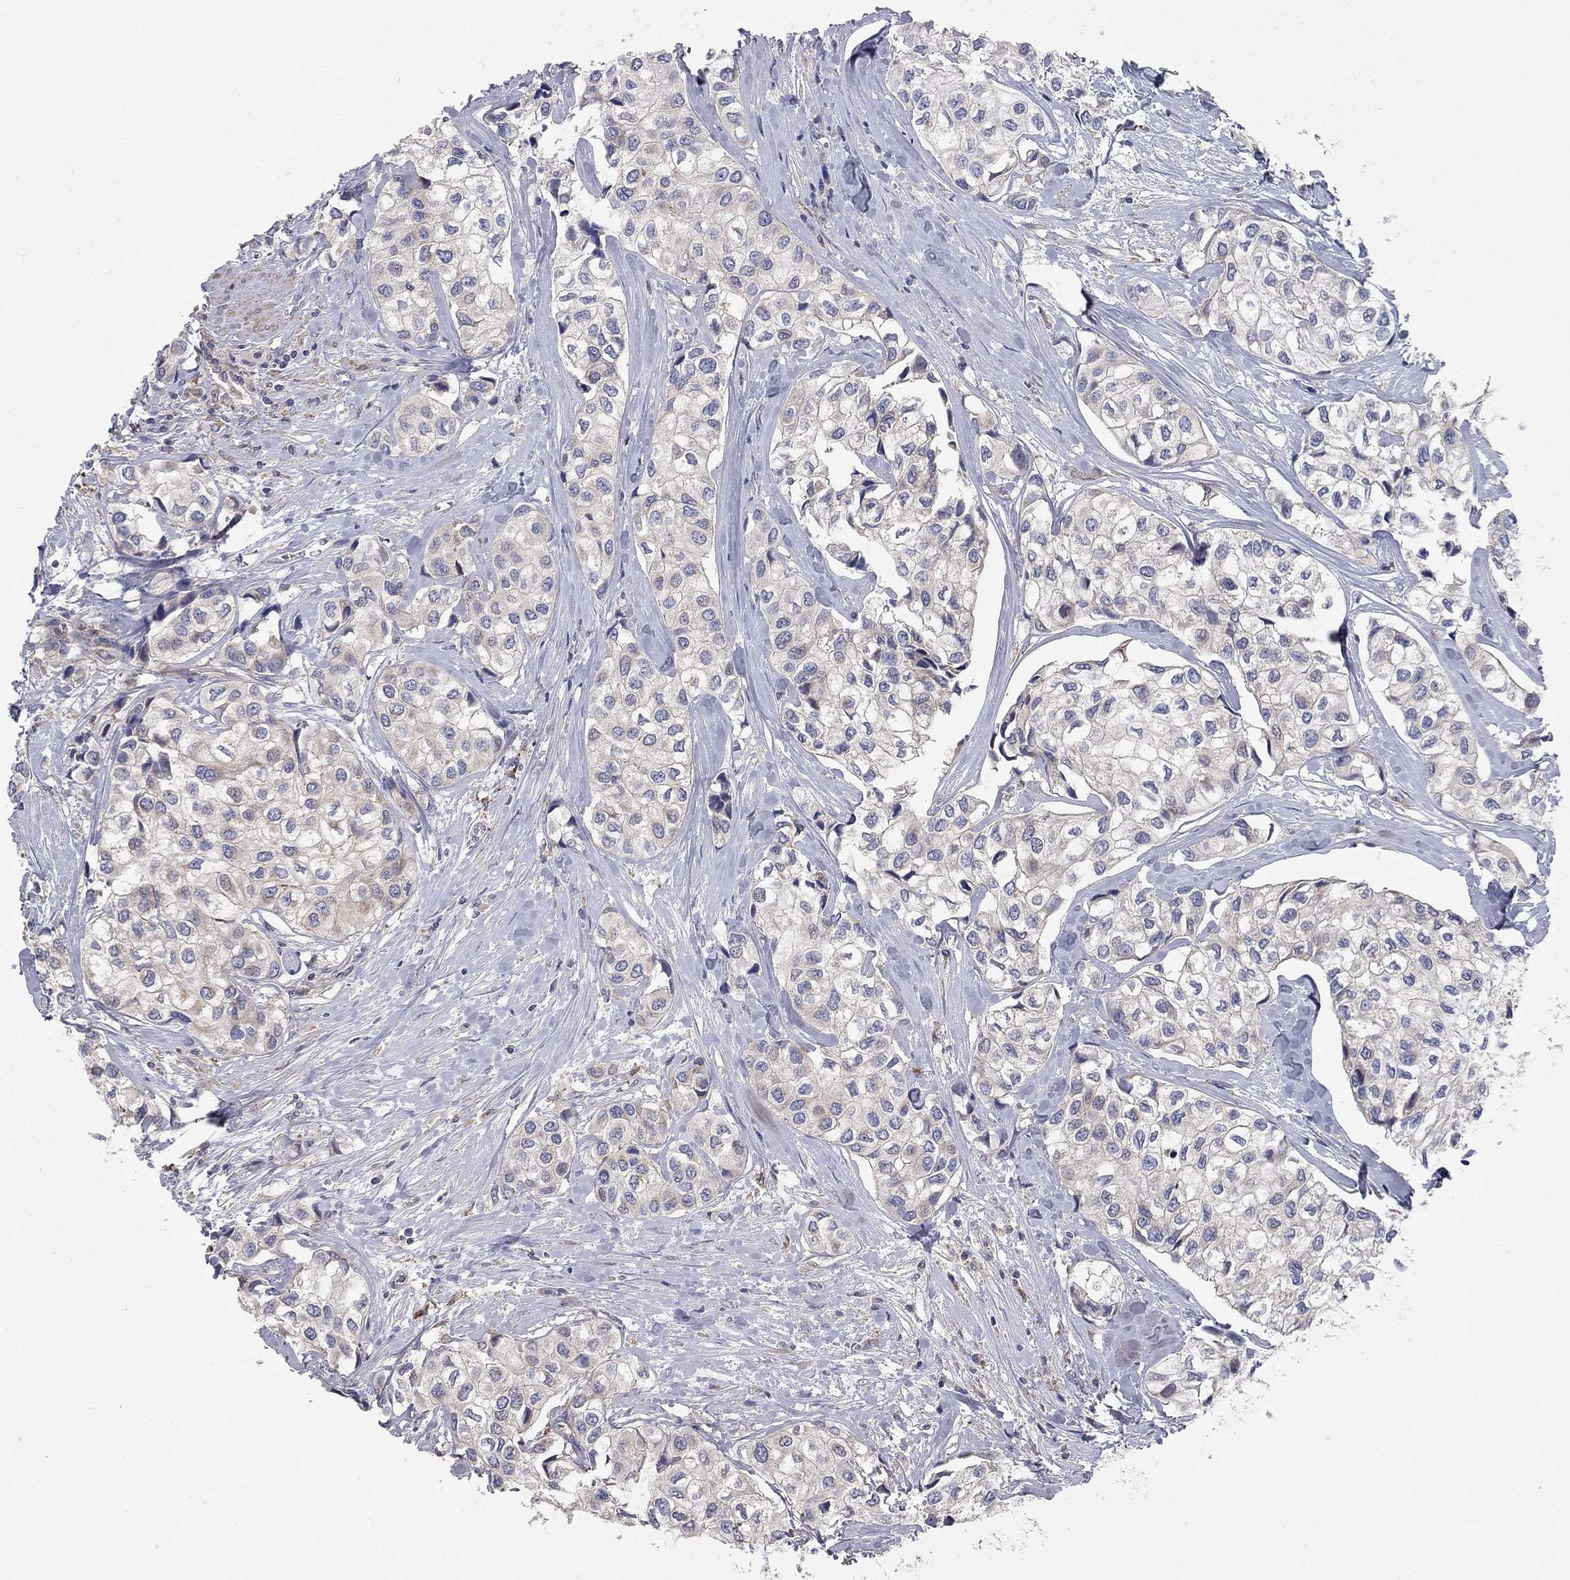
{"staining": {"intensity": "negative", "quantity": "none", "location": "none"}, "tissue": "urothelial cancer", "cell_type": "Tumor cells", "image_type": "cancer", "snomed": [{"axis": "morphology", "description": "Urothelial carcinoma, High grade"}, {"axis": "topography", "description": "Urinary bladder"}], "caption": "Human high-grade urothelial carcinoma stained for a protein using immunohistochemistry (IHC) displays no staining in tumor cells.", "gene": "KANSL1L", "patient": {"sex": "male", "age": 73}}